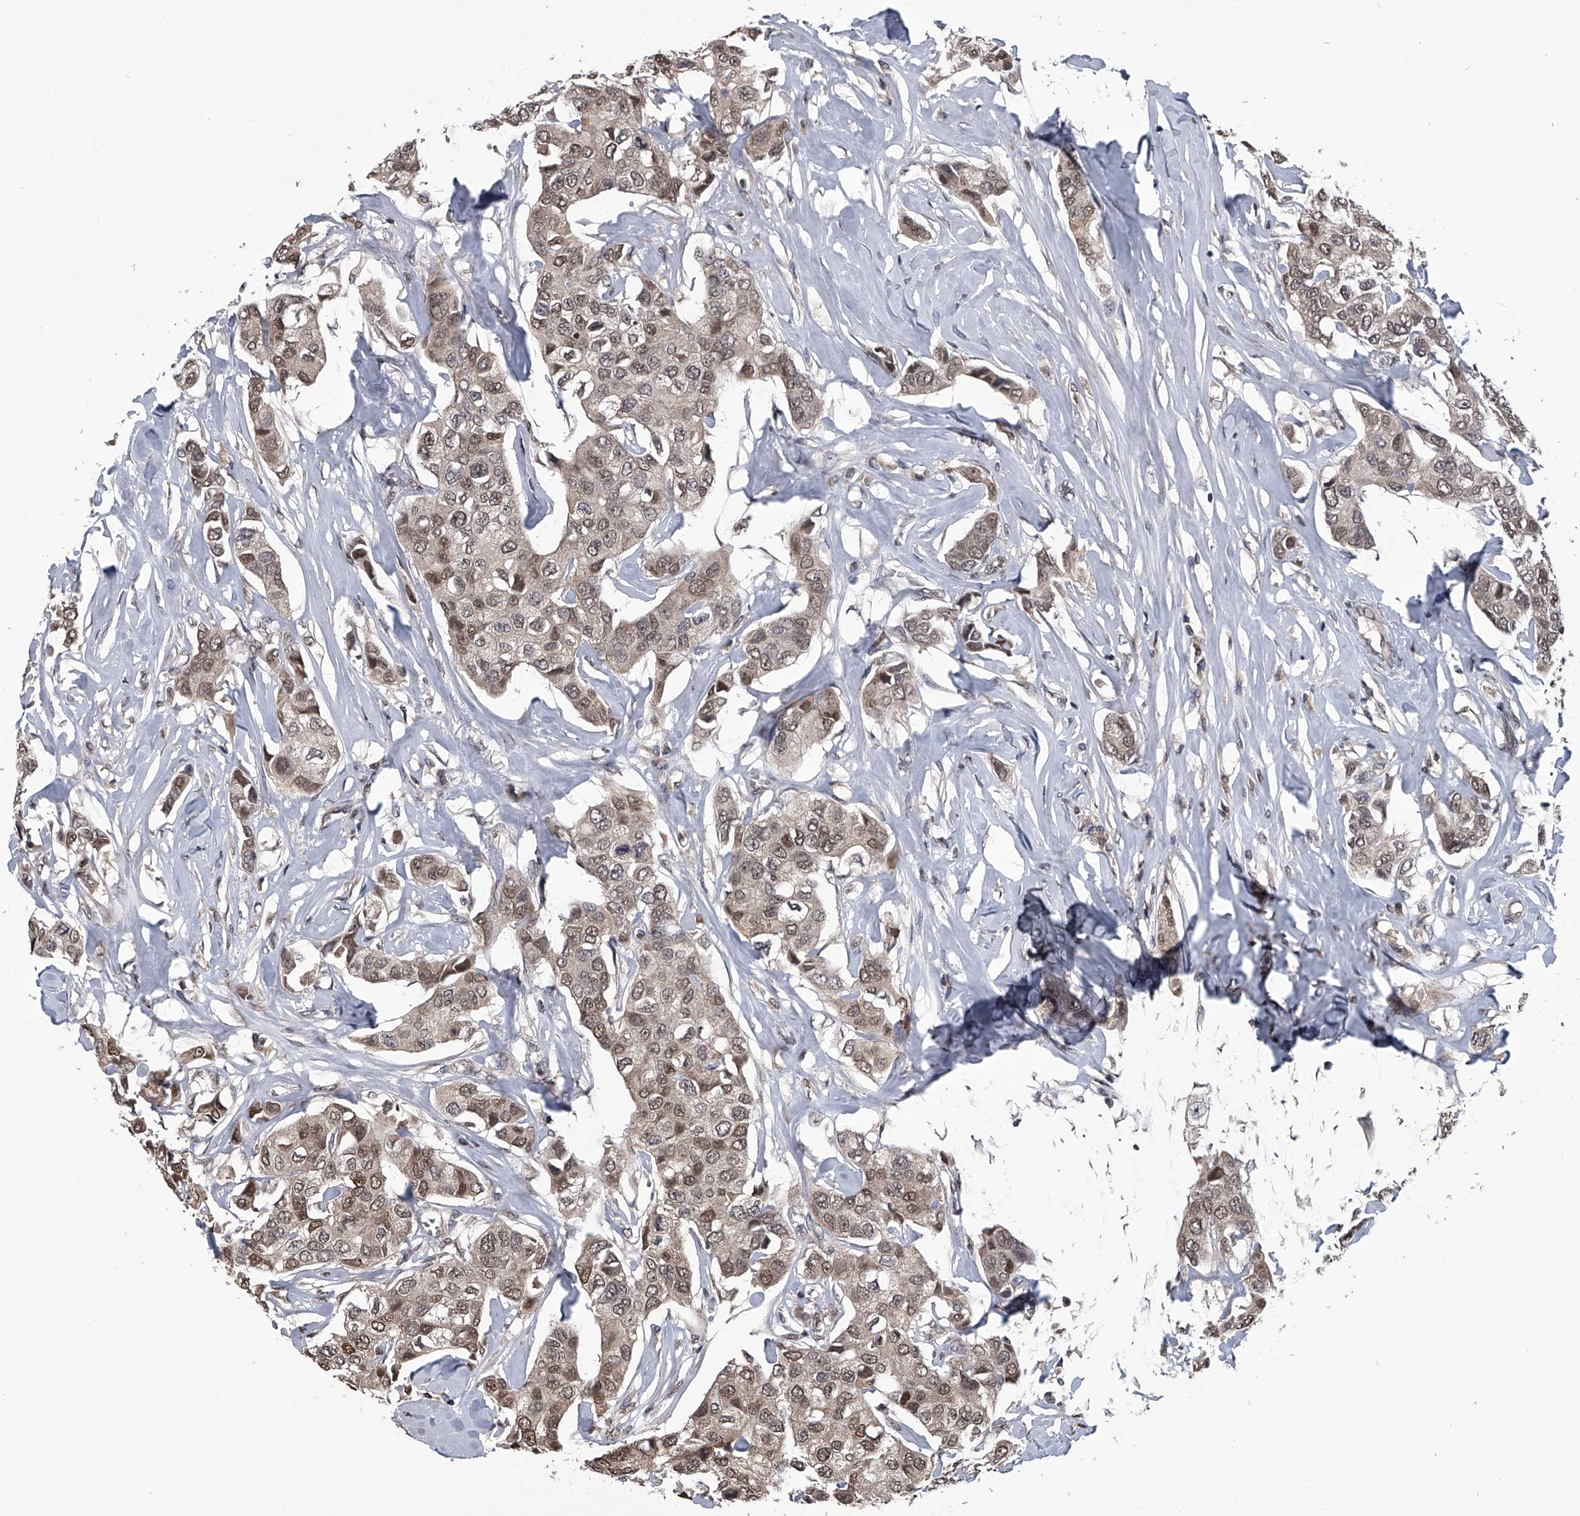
{"staining": {"intensity": "moderate", "quantity": ">75%", "location": "cytoplasmic/membranous,nuclear"}, "tissue": "breast cancer", "cell_type": "Tumor cells", "image_type": "cancer", "snomed": [{"axis": "morphology", "description": "Duct carcinoma"}, {"axis": "topography", "description": "Breast"}], "caption": "Tumor cells display moderate cytoplasmic/membranous and nuclear positivity in approximately >75% of cells in intraductal carcinoma (breast).", "gene": "TSNAX", "patient": {"sex": "female", "age": 80}}